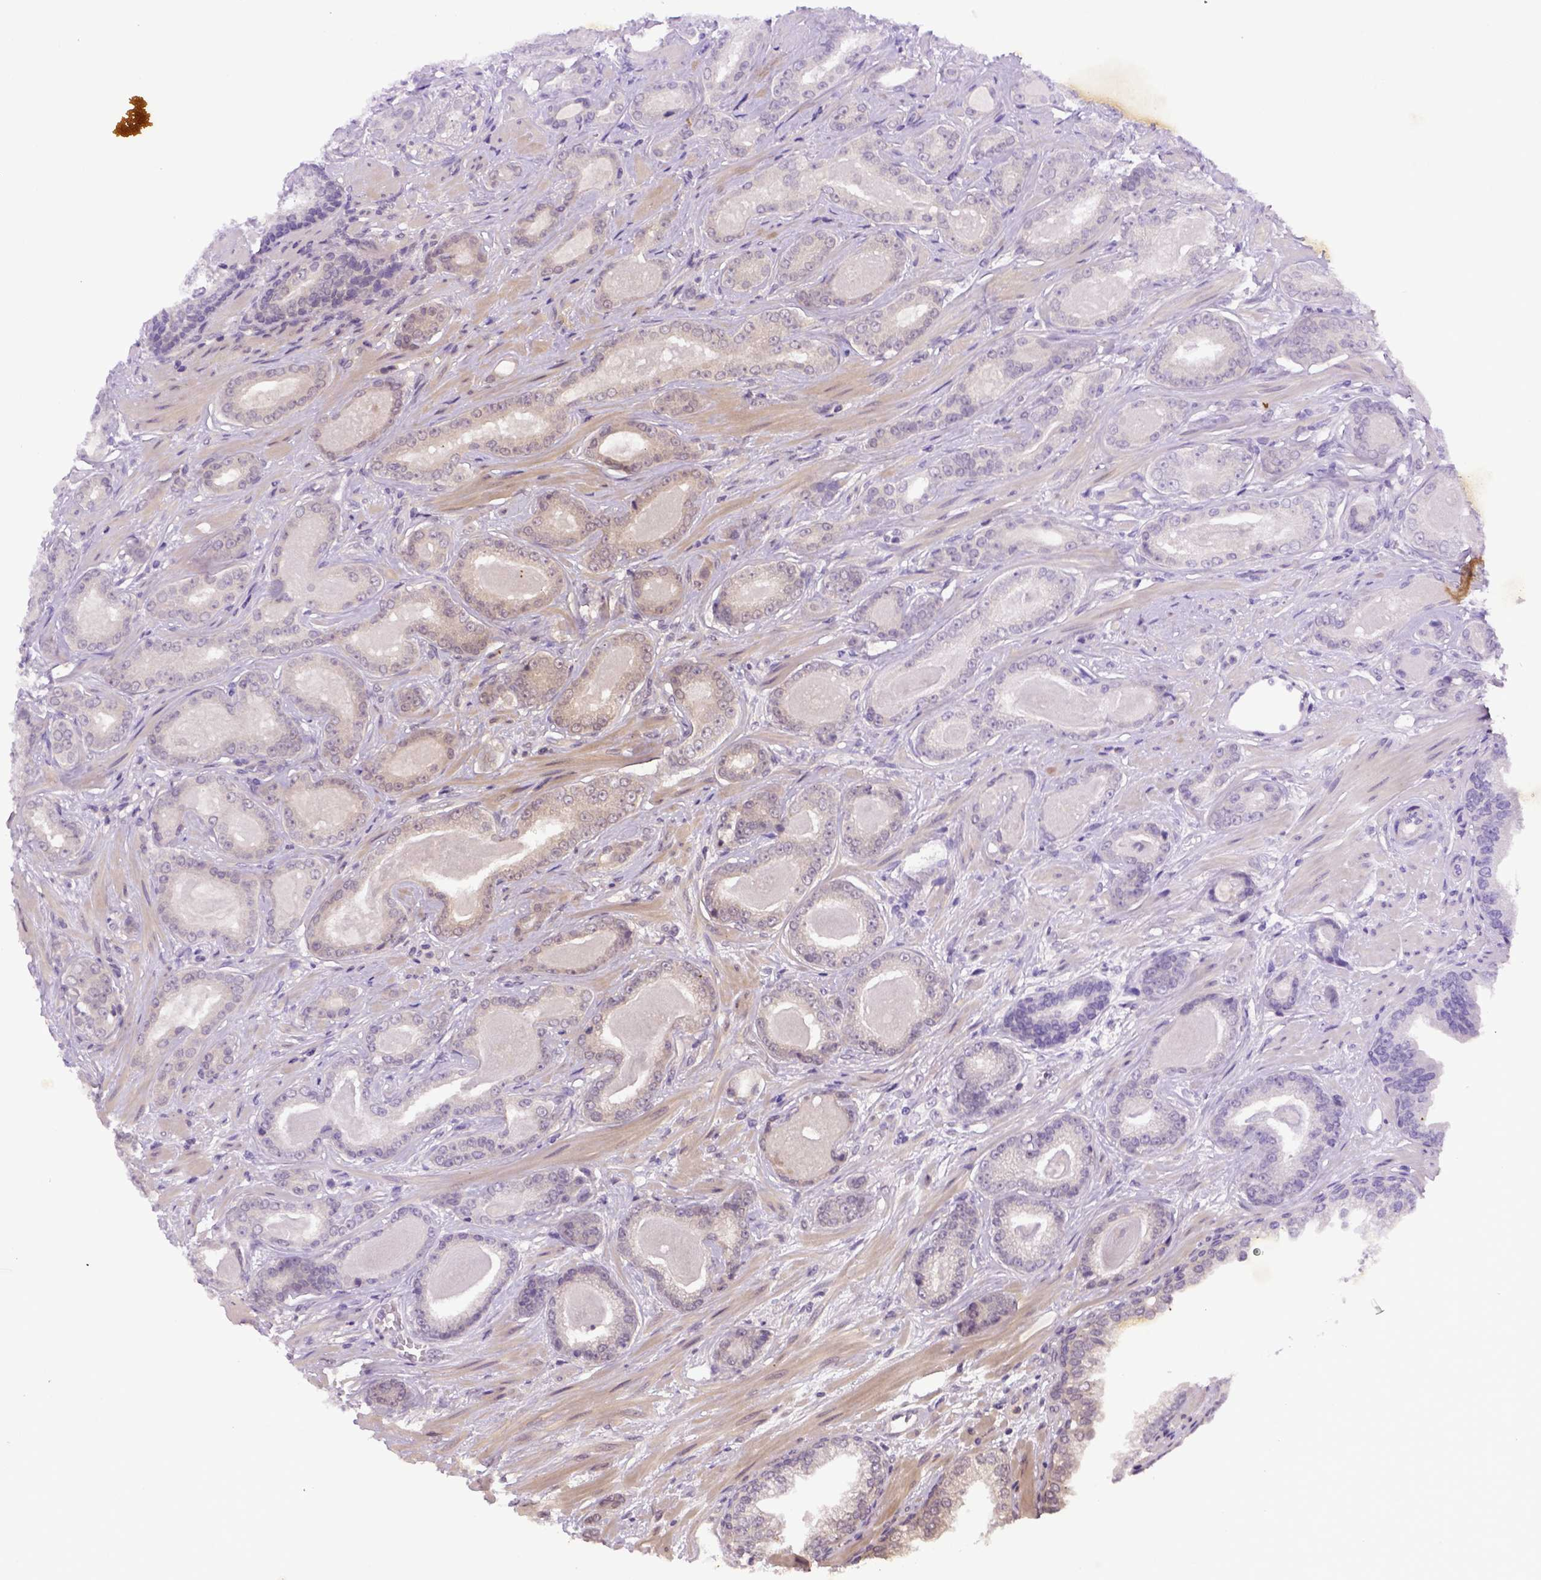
{"staining": {"intensity": "negative", "quantity": "none", "location": "none"}, "tissue": "prostate cancer", "cell_type": "Tumor cells", "image_type": "cancer", "snomed": [{"axis": "morphology", "description": "Adenocarcinoma, Low grade"}, {"axis": "topography", "description": "Prostate"}], "caption": "This photomicrograph is of adenocarcinoma (low-grade) (prostate) stained with IHC to label a protein in brown with the nuclei are counter-stained blue. There is no expression in tumor cells.", "gene": "ITIH4", "patient": {"sex": "male", "age": 61}}